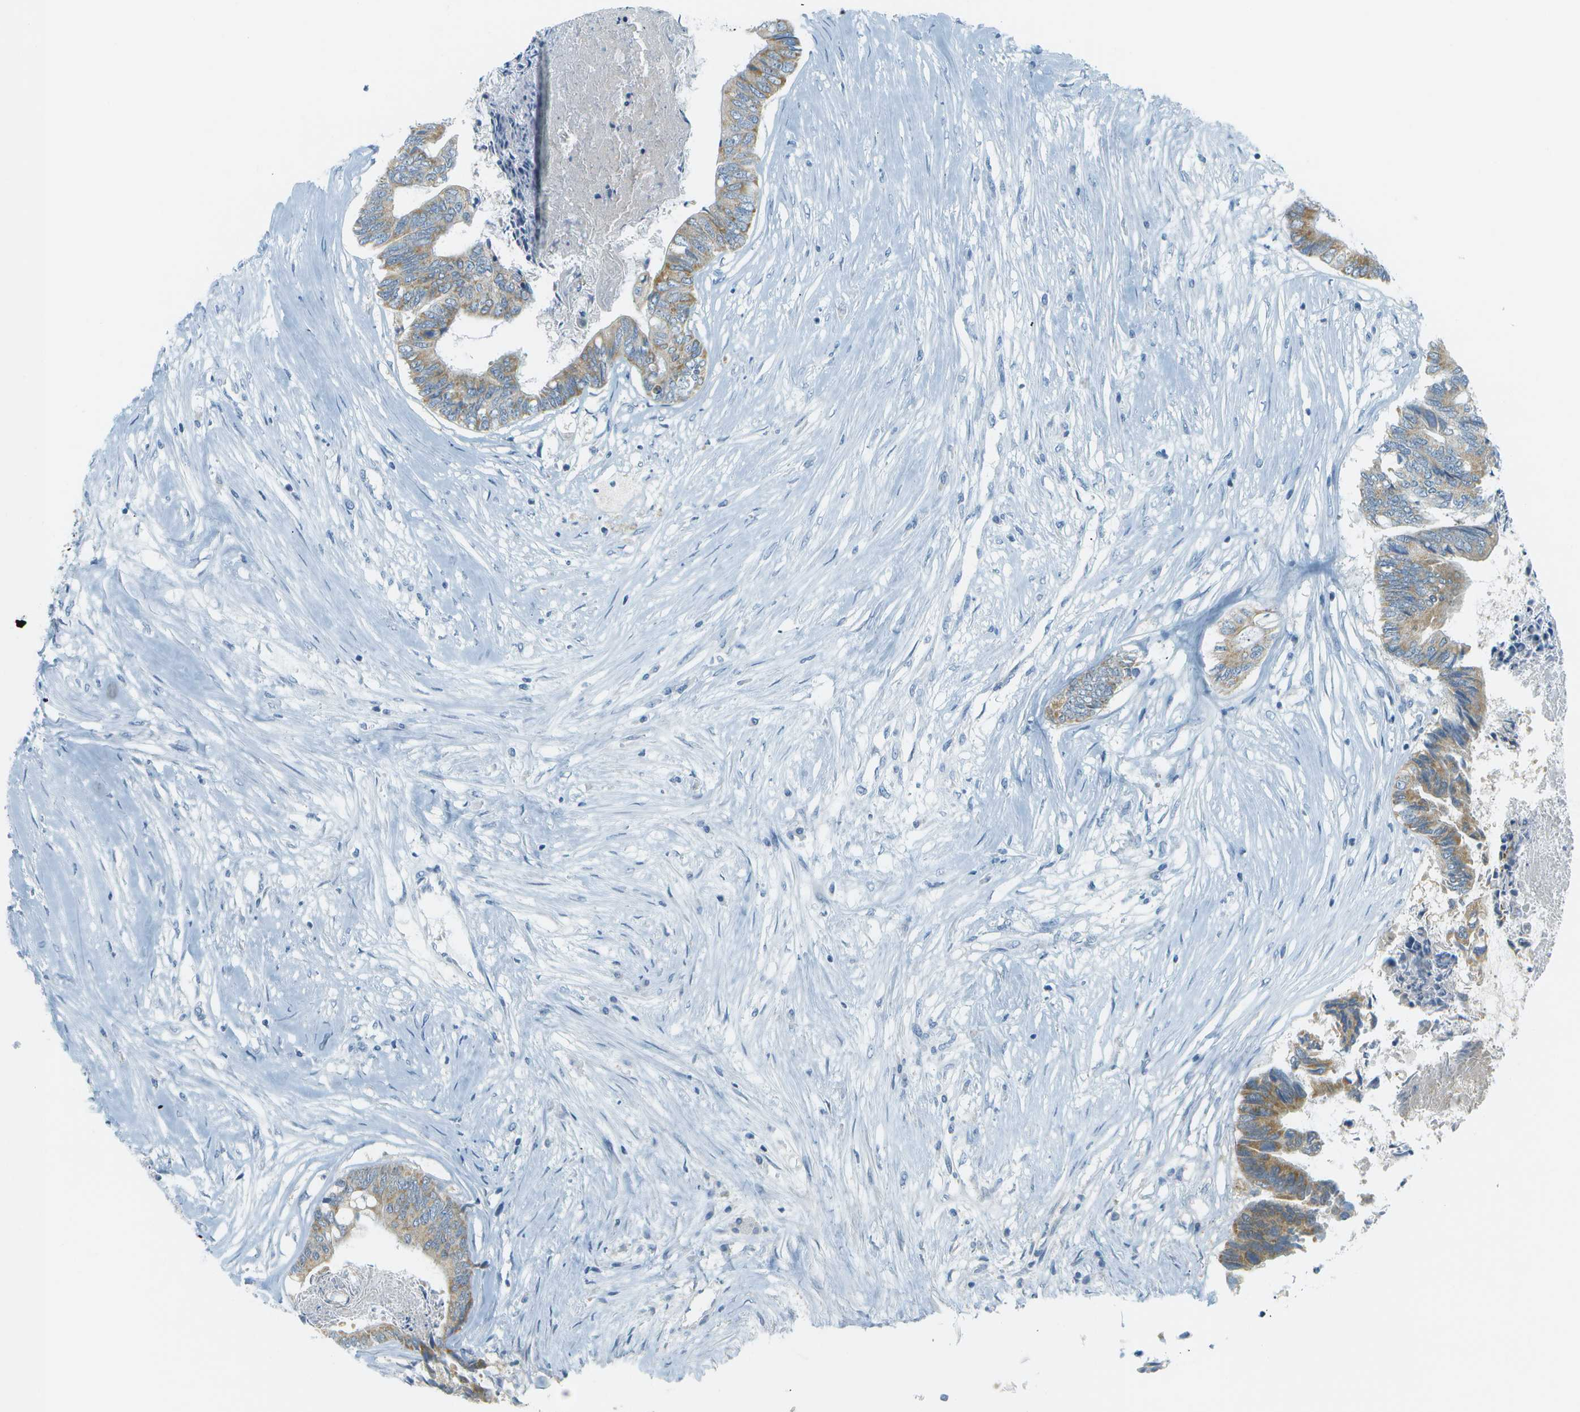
{"staining": {"intensity": "moderate", "quantity": "25%-75%", "location": "cytoplasmic/membranous"}, "tissue": "colorectal cancer", "cell_type": "Tumor cells", "image_type": "cancer", "snomed": [{"axis": "morphology", "description": "Adenocarcinoma, NOS"}, {"axis": "topography", "description": "Rectum"}], "caption": "A histopathology image of human colorectal cancer stained for a protein demonstrates moderate cytoplasmic/membranous brown staining in tumor cells.", "gene": "SMYD5", "patient": {"sex": "male", "age": 63}}